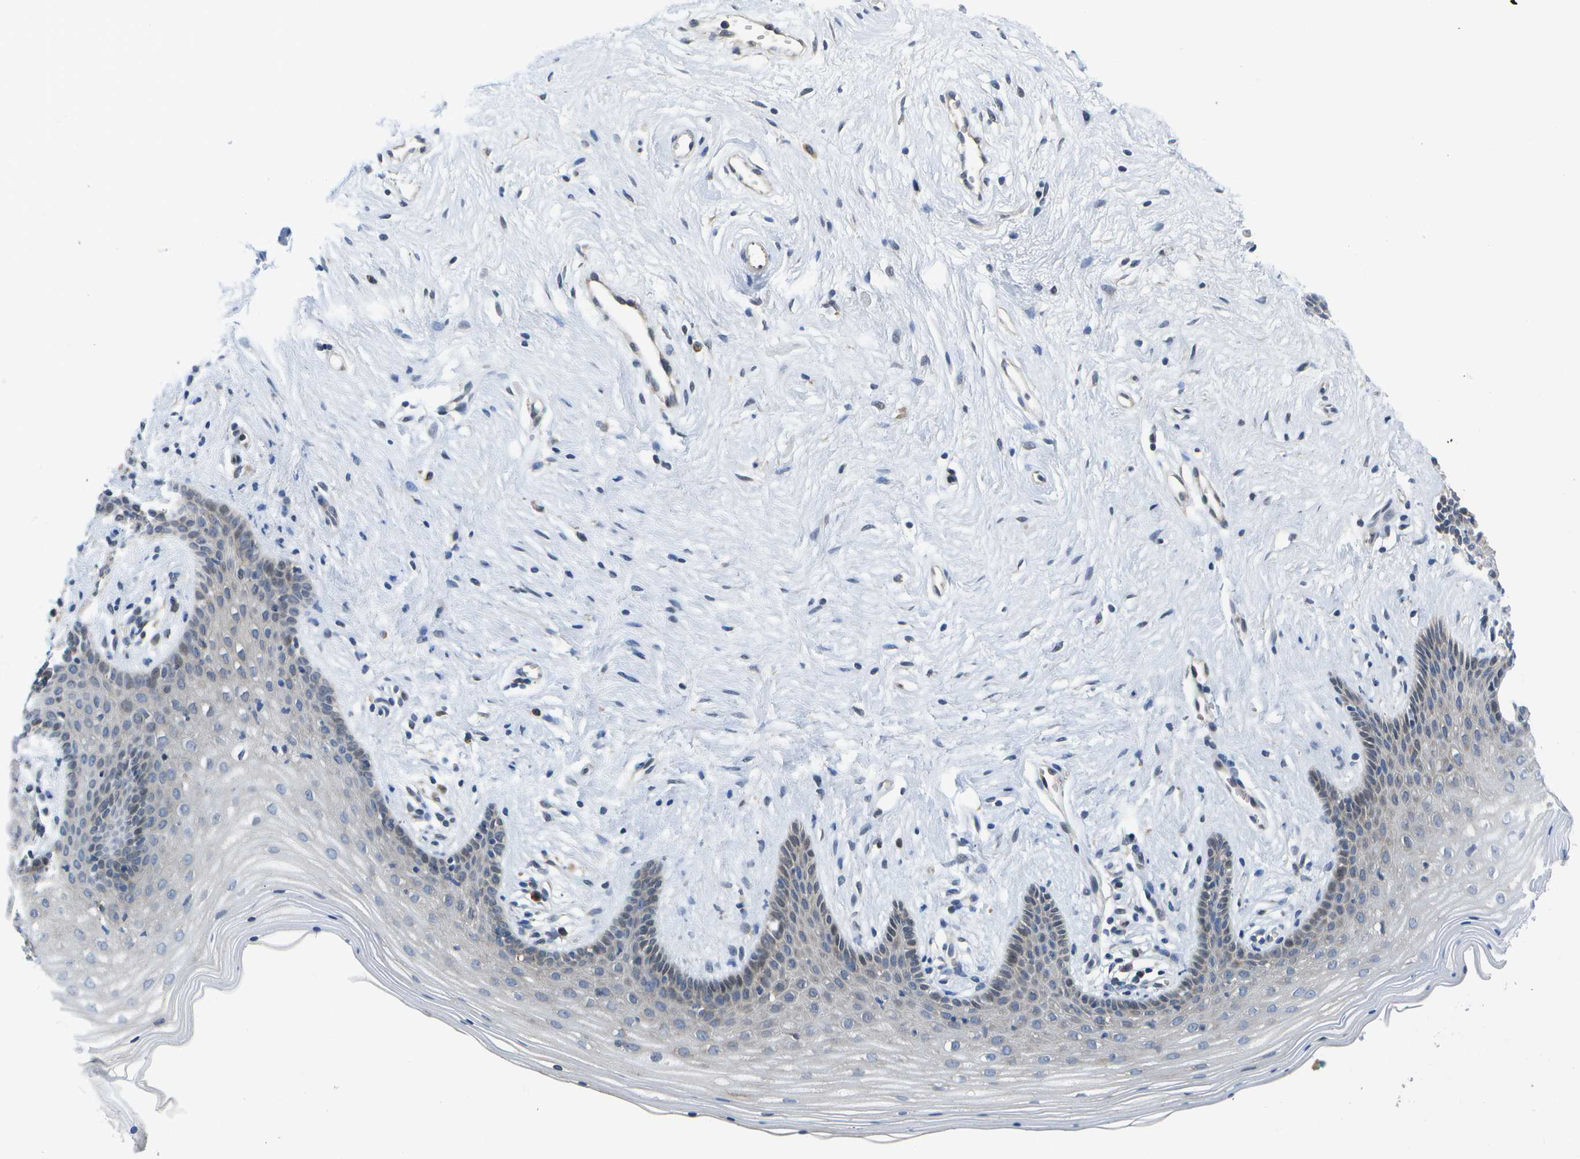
{"staining": {"intensity": "moderate", "quantity": ">75%", "location": "cytoplasmic/membranous"}, "tissue": "vagina", "cell_type": "Squamous epithelial cells", "image_type": "normal", "snomed": [{"axis": "morphology", "description": "Normal tissue, NOS"}, {"axis": "topography", "description": "Vagina"}], "caption": "Protein expression analysis of normal human vagina reveals moderate cytoplasmic/membranous positivity in approximately >75% of squamous epithelial cells. The staining was performed using DAB (3,3'-diaminobenzidine), with brown indicating positive protein expression. Nuclei are stained blue with hematoxylin.", "gene": "HADHA", "patient": {"sex": "female", "age": 44}}